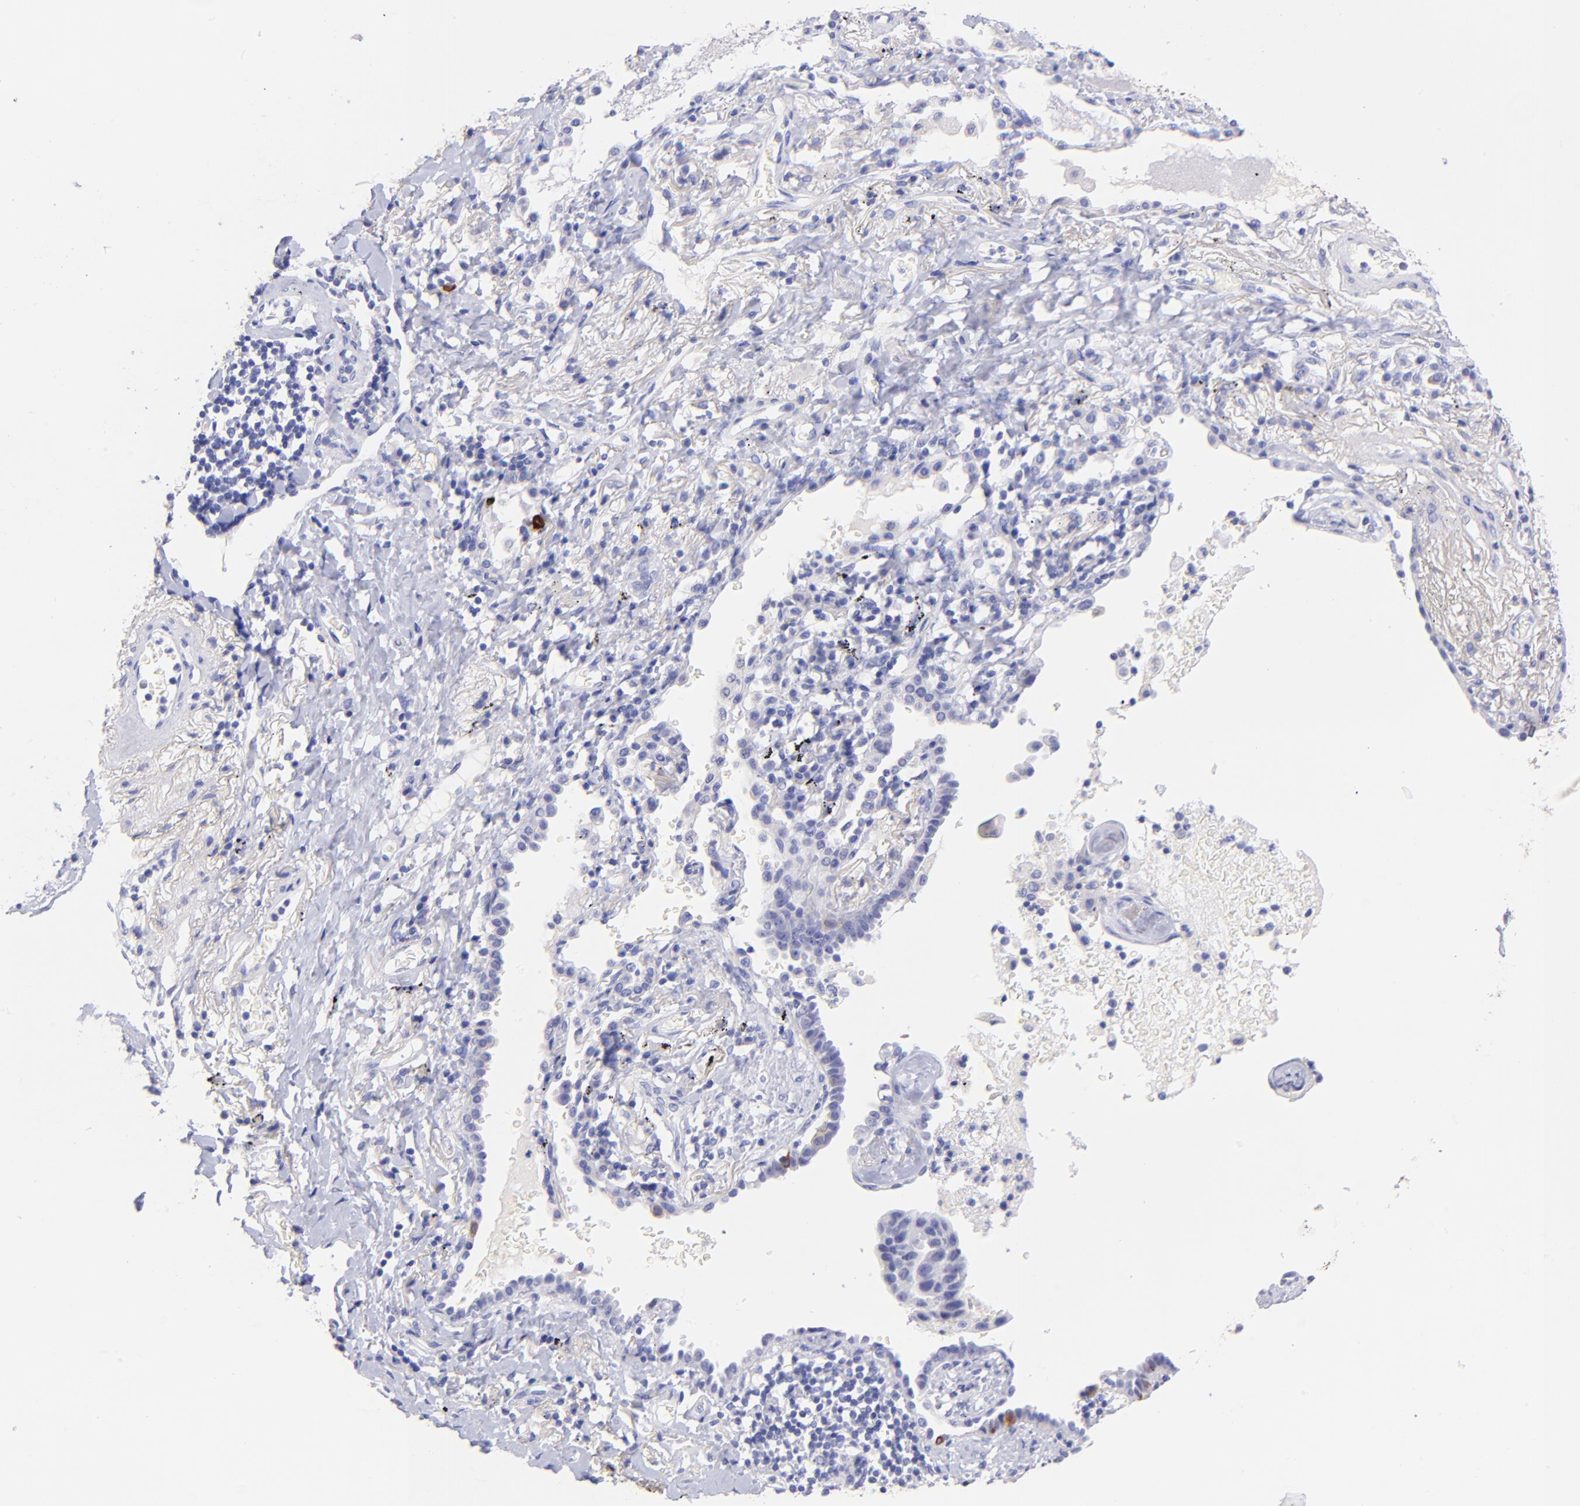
{"staining": {"intensity": "negative", "quantity": "none", "location": "none"}, "tissue": "lung cancer", "cell_type": "Tumor cells", "image_type": "cancer", "snomed": [{"axis": "morphology", "description": "Adenocarcinoma, NOS"}, {"axis": "topography", "description": "Lung"}], "caption": "Immunohistochemistry histopathology image of neoplastic tissue: adenocarcinoma (lung) stained with DAB demonstrates no significant protein expression in tumor cells. (DAB immunohistochemistry (IHC) visualized using brightfield microscopy, high magnification).", "gene": "RAB3B", "patient": {"sex": "female", "age": 64}}